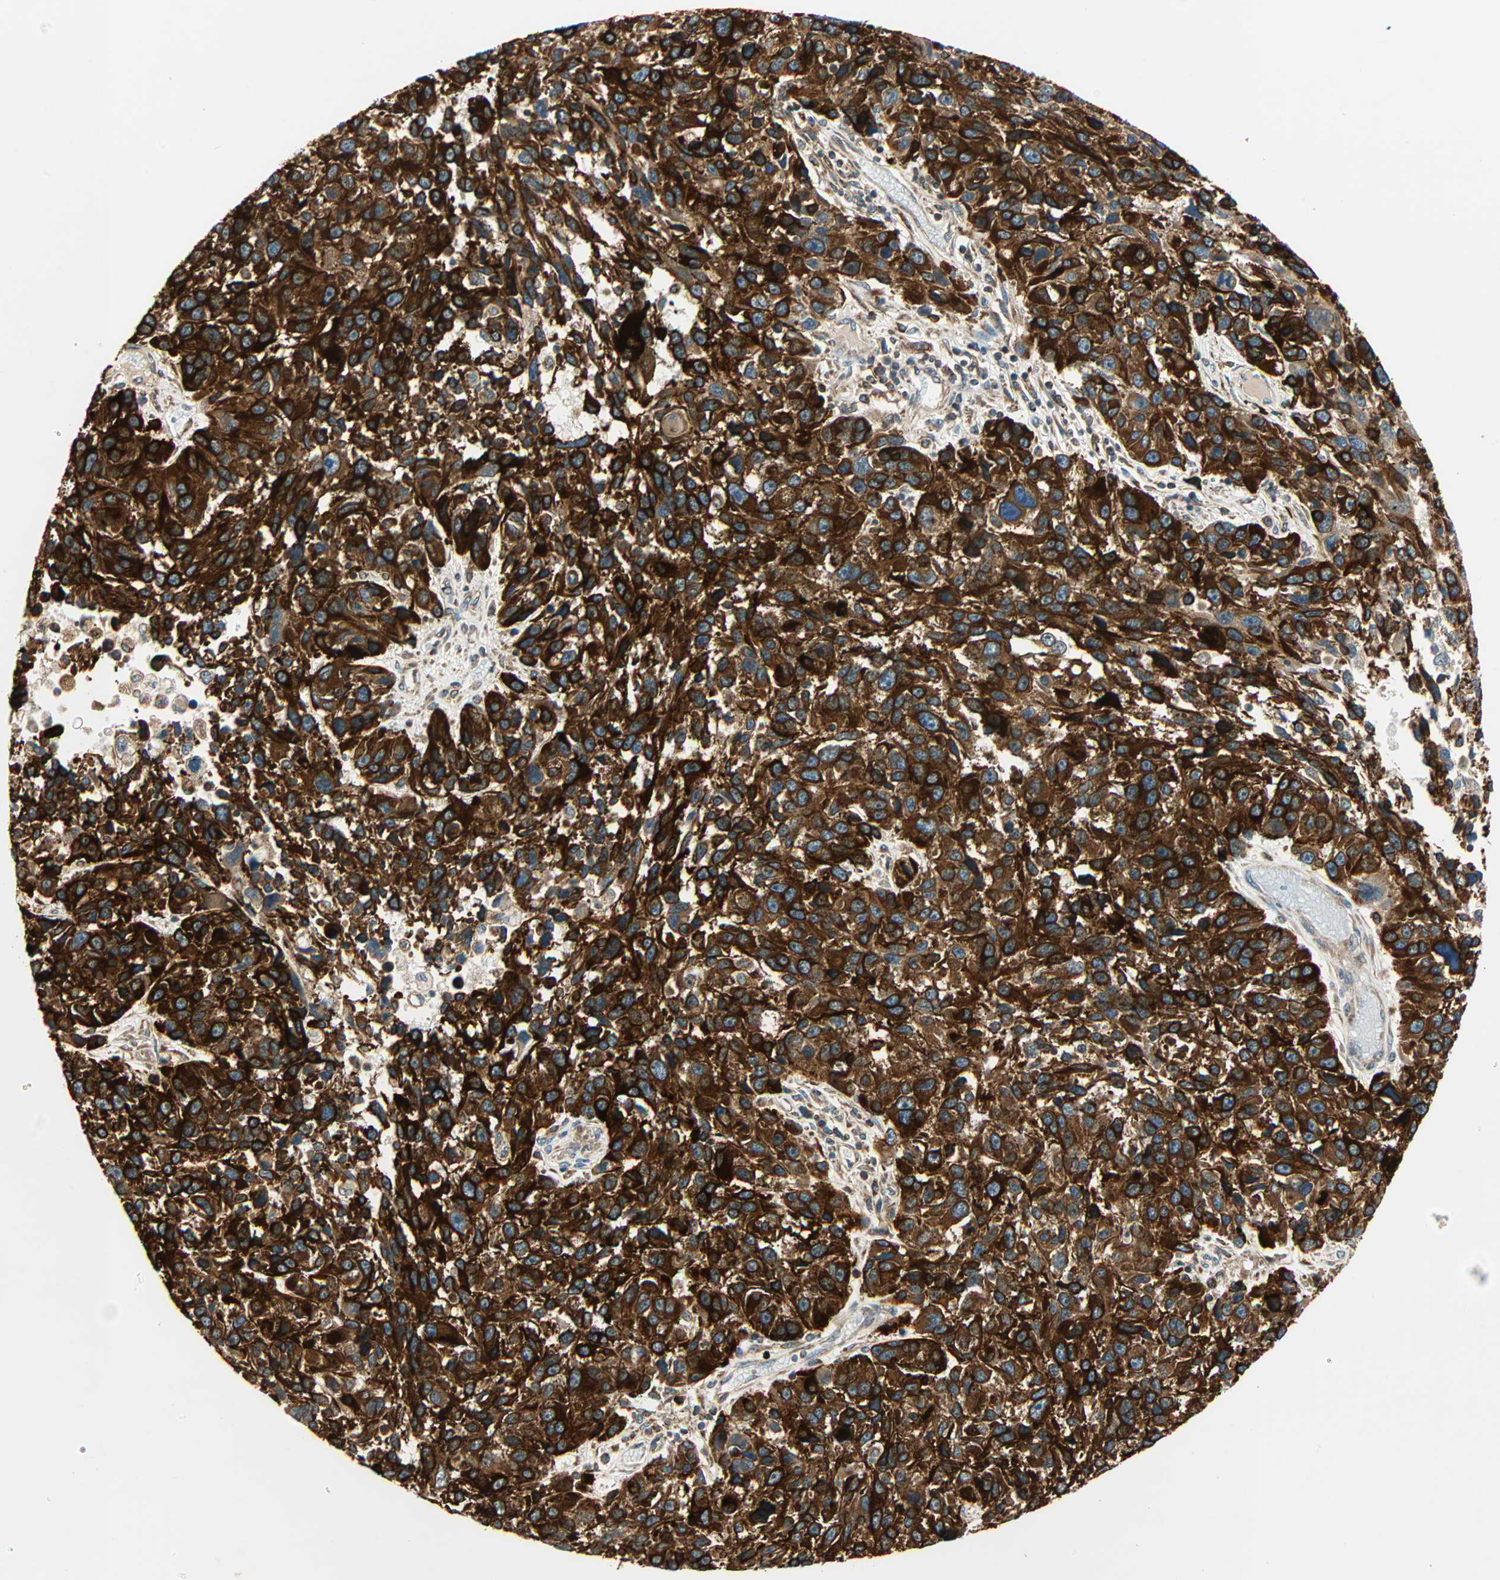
{"staining": {"intensity": "strong", "quantity": ">75%", "location": "cytoplasmic/membranous"}, "tissue": "melanoma", "cell_type": "Tumor cells", "image_type": "cancer", "snomed": [{"axis": "morphology", "description": "Malignant melanoma, NOS"}, {"axis": "topography", "description": "Skin"}], "caption": "Protein expression analysis of human melanoma reveals strong cytoplasmic/membranous staining in about >75% of tumor cells.", "gene": "PNPLA6", "patient": {"sex": "male", "age": 53}}